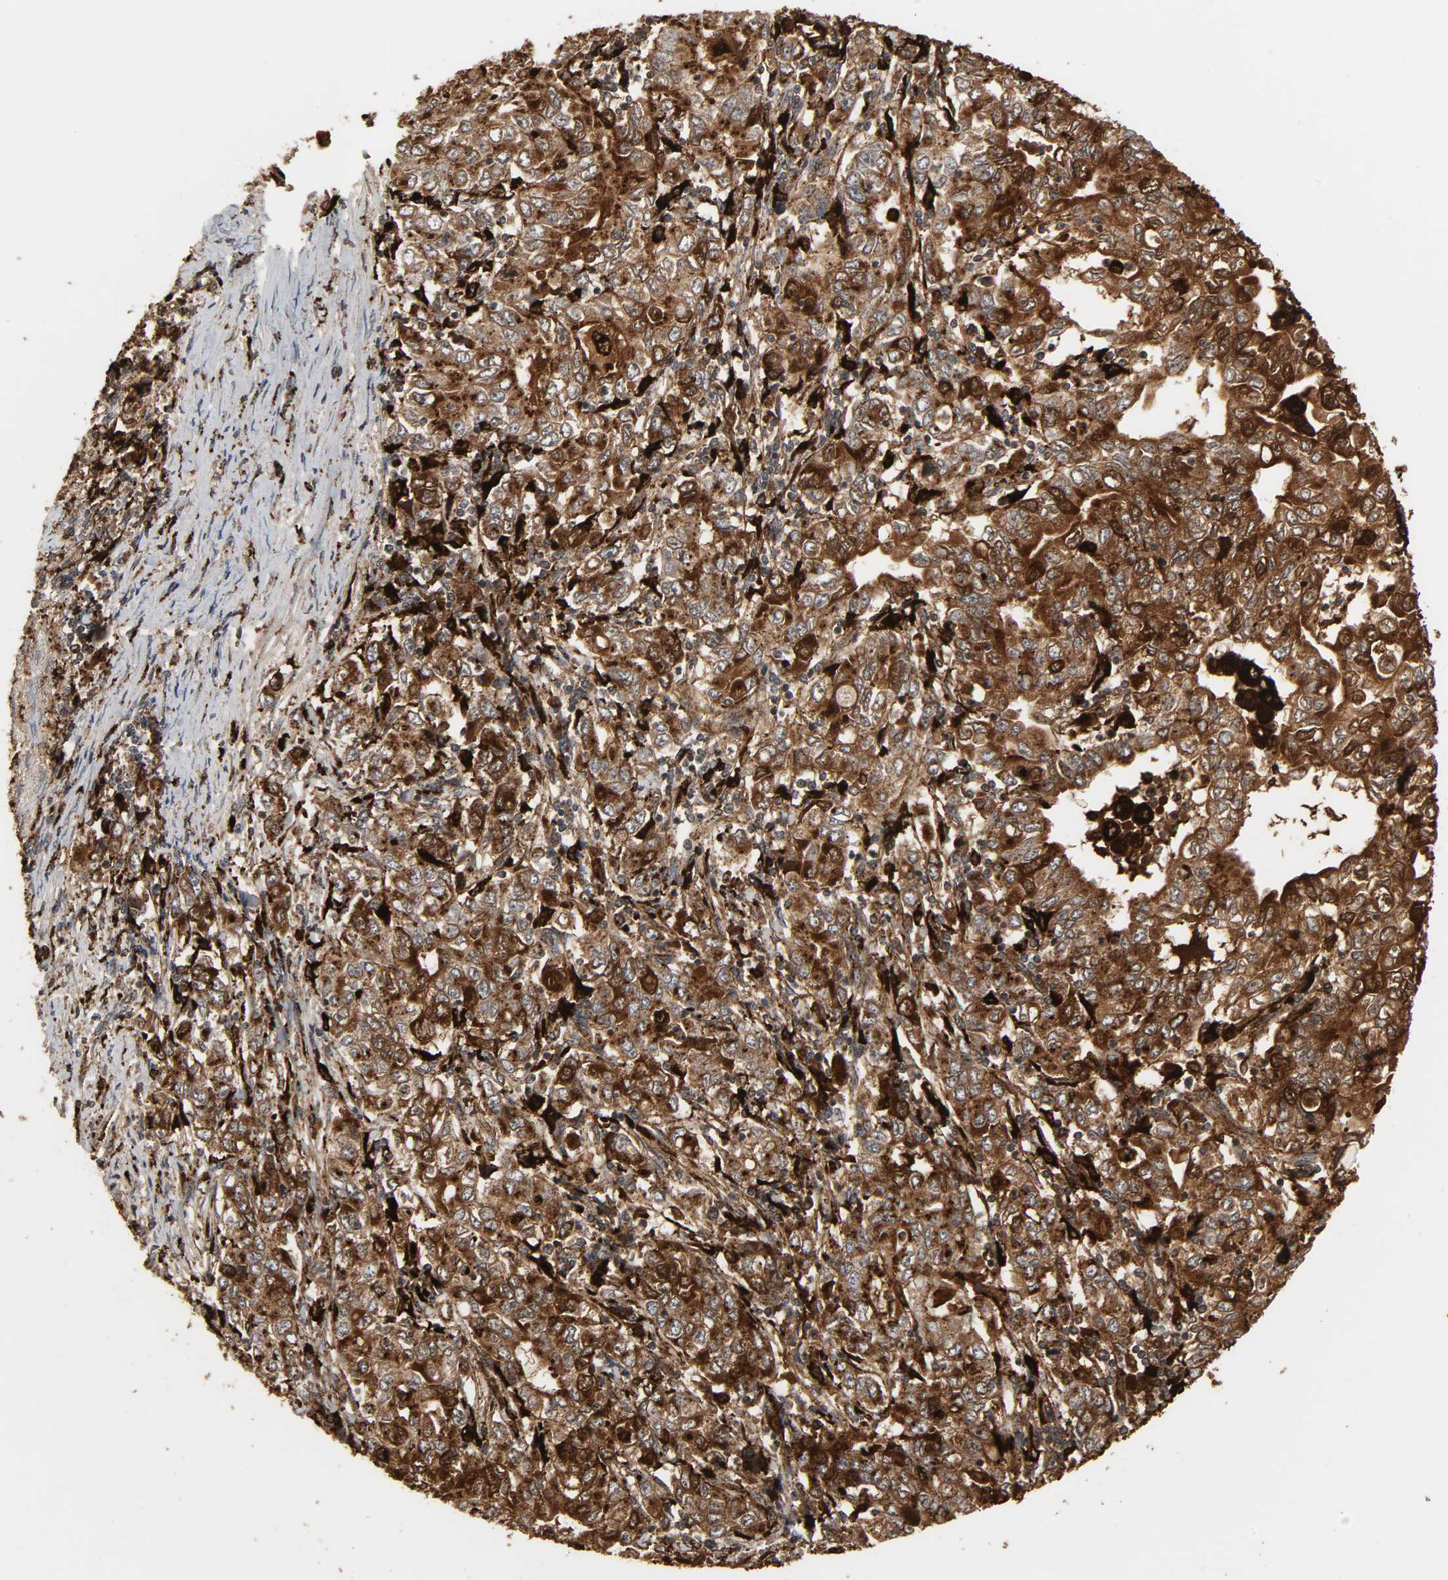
{"staining": {"intensity": "strong", "quantity": ">75%", "location": "cytoplasmic/membranous"}, "tissue": "stomach cancer", "cell_type": "Tumor cells", "image_type": "cancer", "snomed": [{"axis": "morphology", "description": "Adenocarcinoma, NOS"}, {"axis": "topography", "description": "Stomach, lower"}], "caption": "Stomach cancer (adenocarcinoma) tissue displays strong cytoplasmic/membranous positivity in about >75% of tumor cells", "gene": "PSAP", "patient": {"sex": "female", "age": 72}}